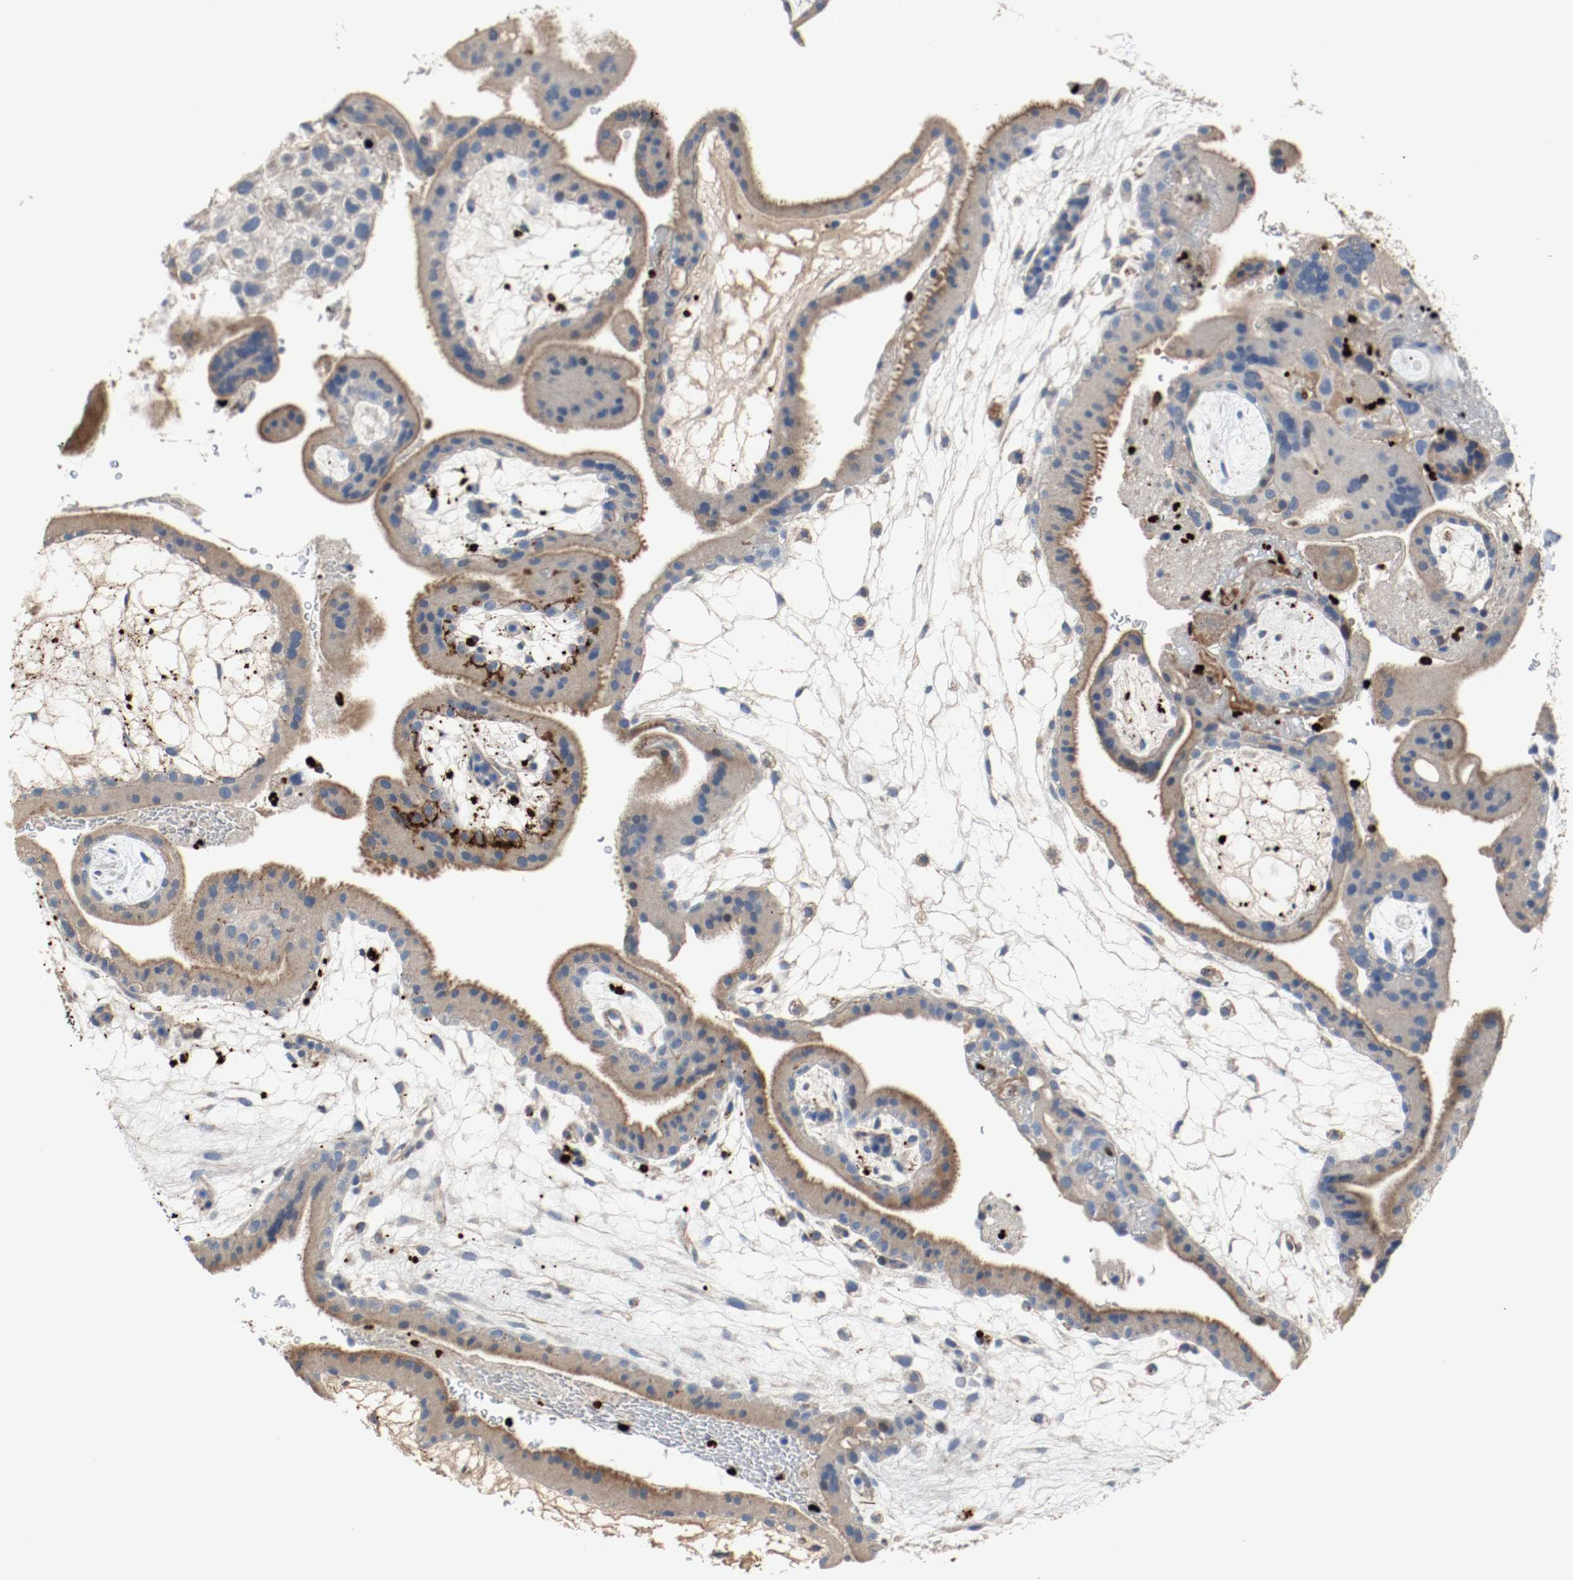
{"staining": {"intensity": "negative", "quantity": "none", "location": "none"}, "tissue": "placenta", "cell_type": "Decidual cells", "image_type": "normal", "snomed": [{"axis": "morphology", "description": "Normal tissue, NOS"}, {"axis": "topography", "description": "Placenta"}], "caption": "Decidual cells are negative for brown protein staining in benign placenta. (DAB (3,3'-diaminobenzidine) IHC visualized using brightfield microscopy, high magnification).", "gene": "BLK", "patient": {"sex": "female", "age": 19}}